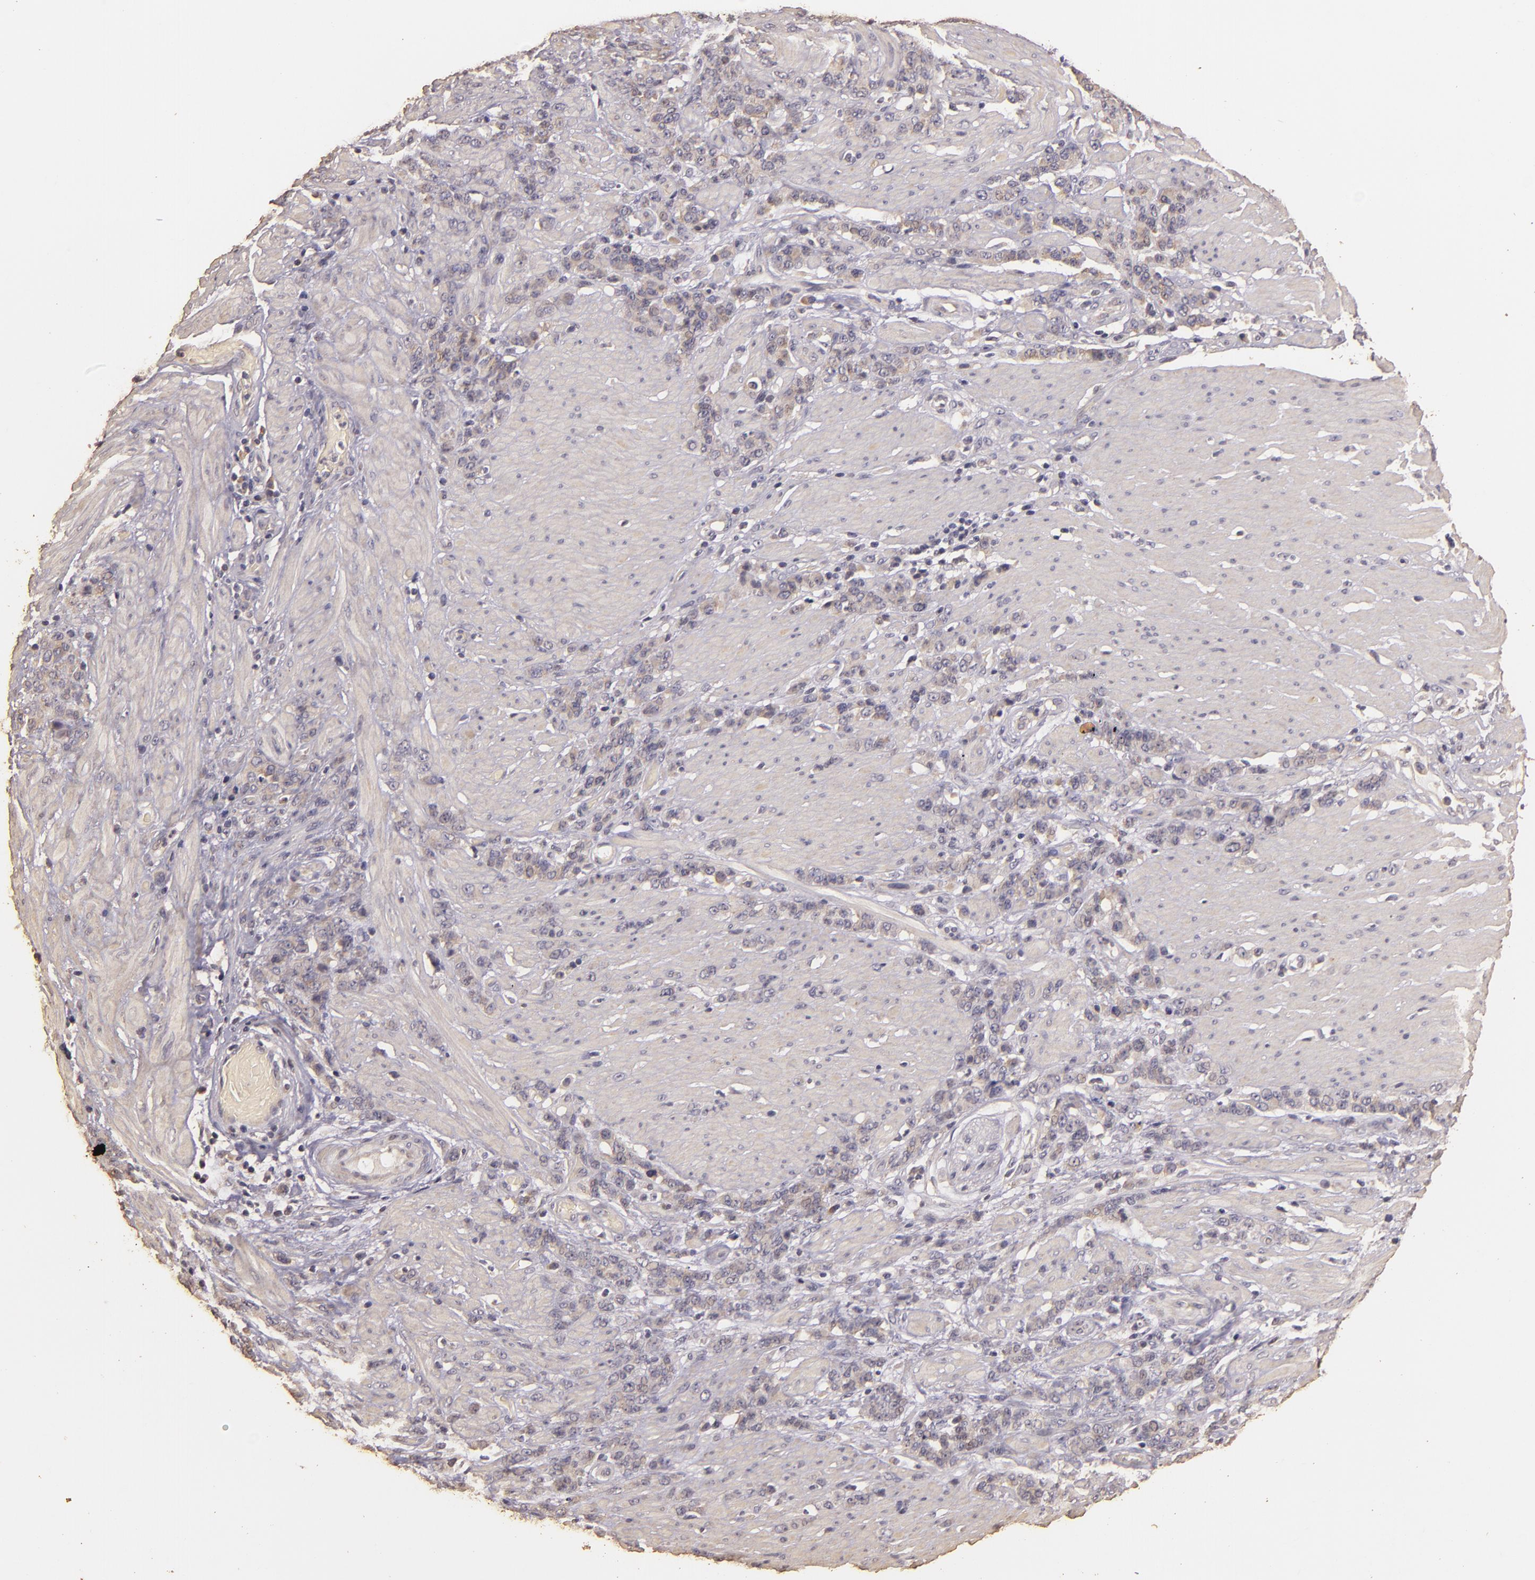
{"staining": {"intensity": "negative", "quantity": "none", "location": "none"}, "tissue": "stomach cancer", "cell_type": "Tumor cells", "image_type": "cancer", "snomed": [{"axis": "morphology", "description": "Adenocarcinoma, NOS"}, {"axis": "topography", "description": "Stomach, lower"}], "caption": "DAB immunohistochemical staining of stomach cancer shows no significant staining in tumor cells.", "gene": "BCL2L13", "patient": {"sex": "male", "age": 88}}